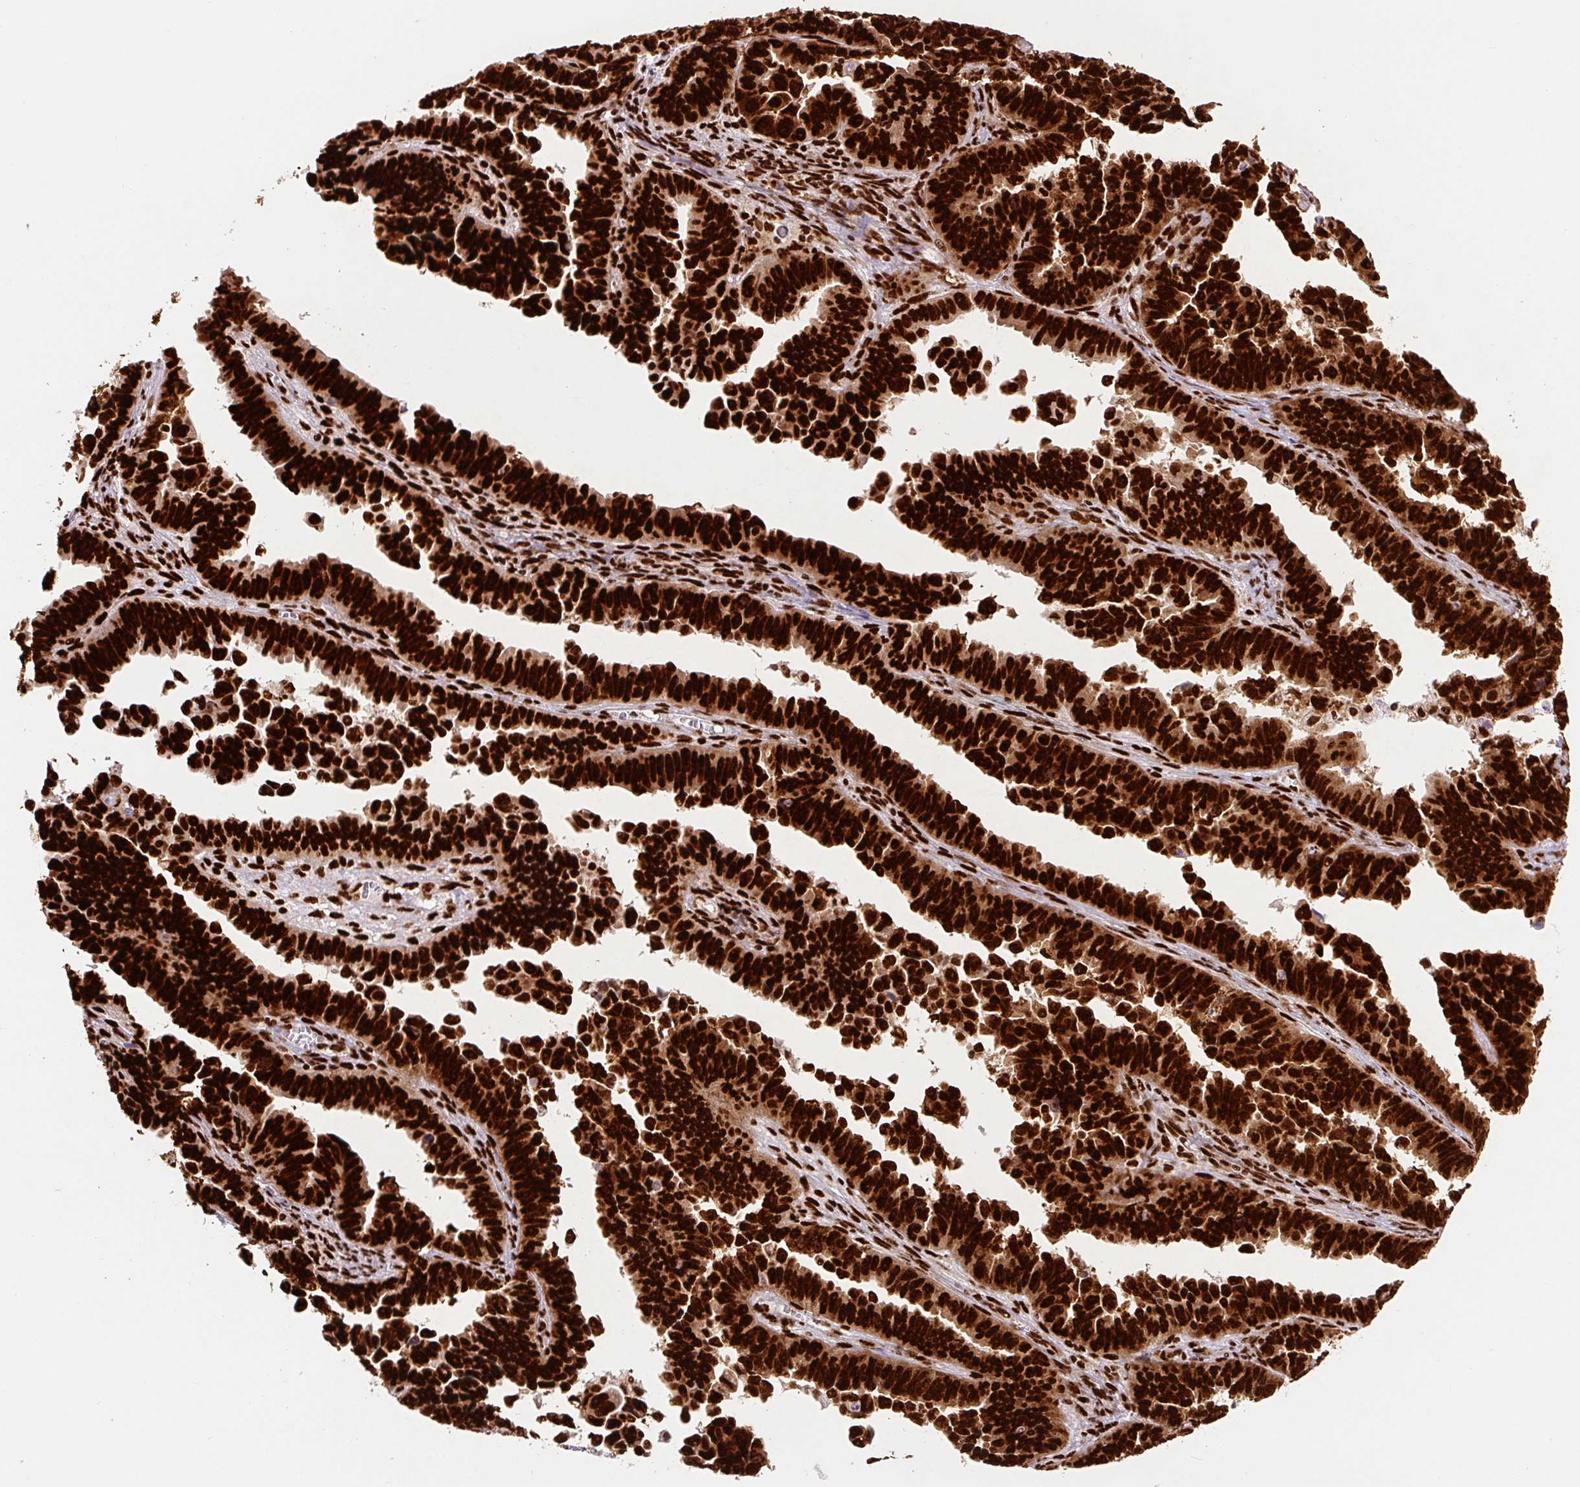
{"staining": {"intensity": "strong", "quantity": ">75%", "location": "nuclear"}, "tissue": "endometrial cancer", "cell_type": "Tumor cells", "image_type": "cancer", "snomed": [{"axis": "morphology", "description": "Adenocarcinoma, NOS"}, {"axis": "topography", "description": "Endometrium"}], "caption": "Immunohistochemical staining of human adenocarcinoma (endometrial) reveals high levels of strong nuclear staining in approximately >75% of tumor cells. Ihc stains the protein in brown and the nuclei are stained blue.", "gene": "FUS", "patient": {"sex": "female", "age": 75}}